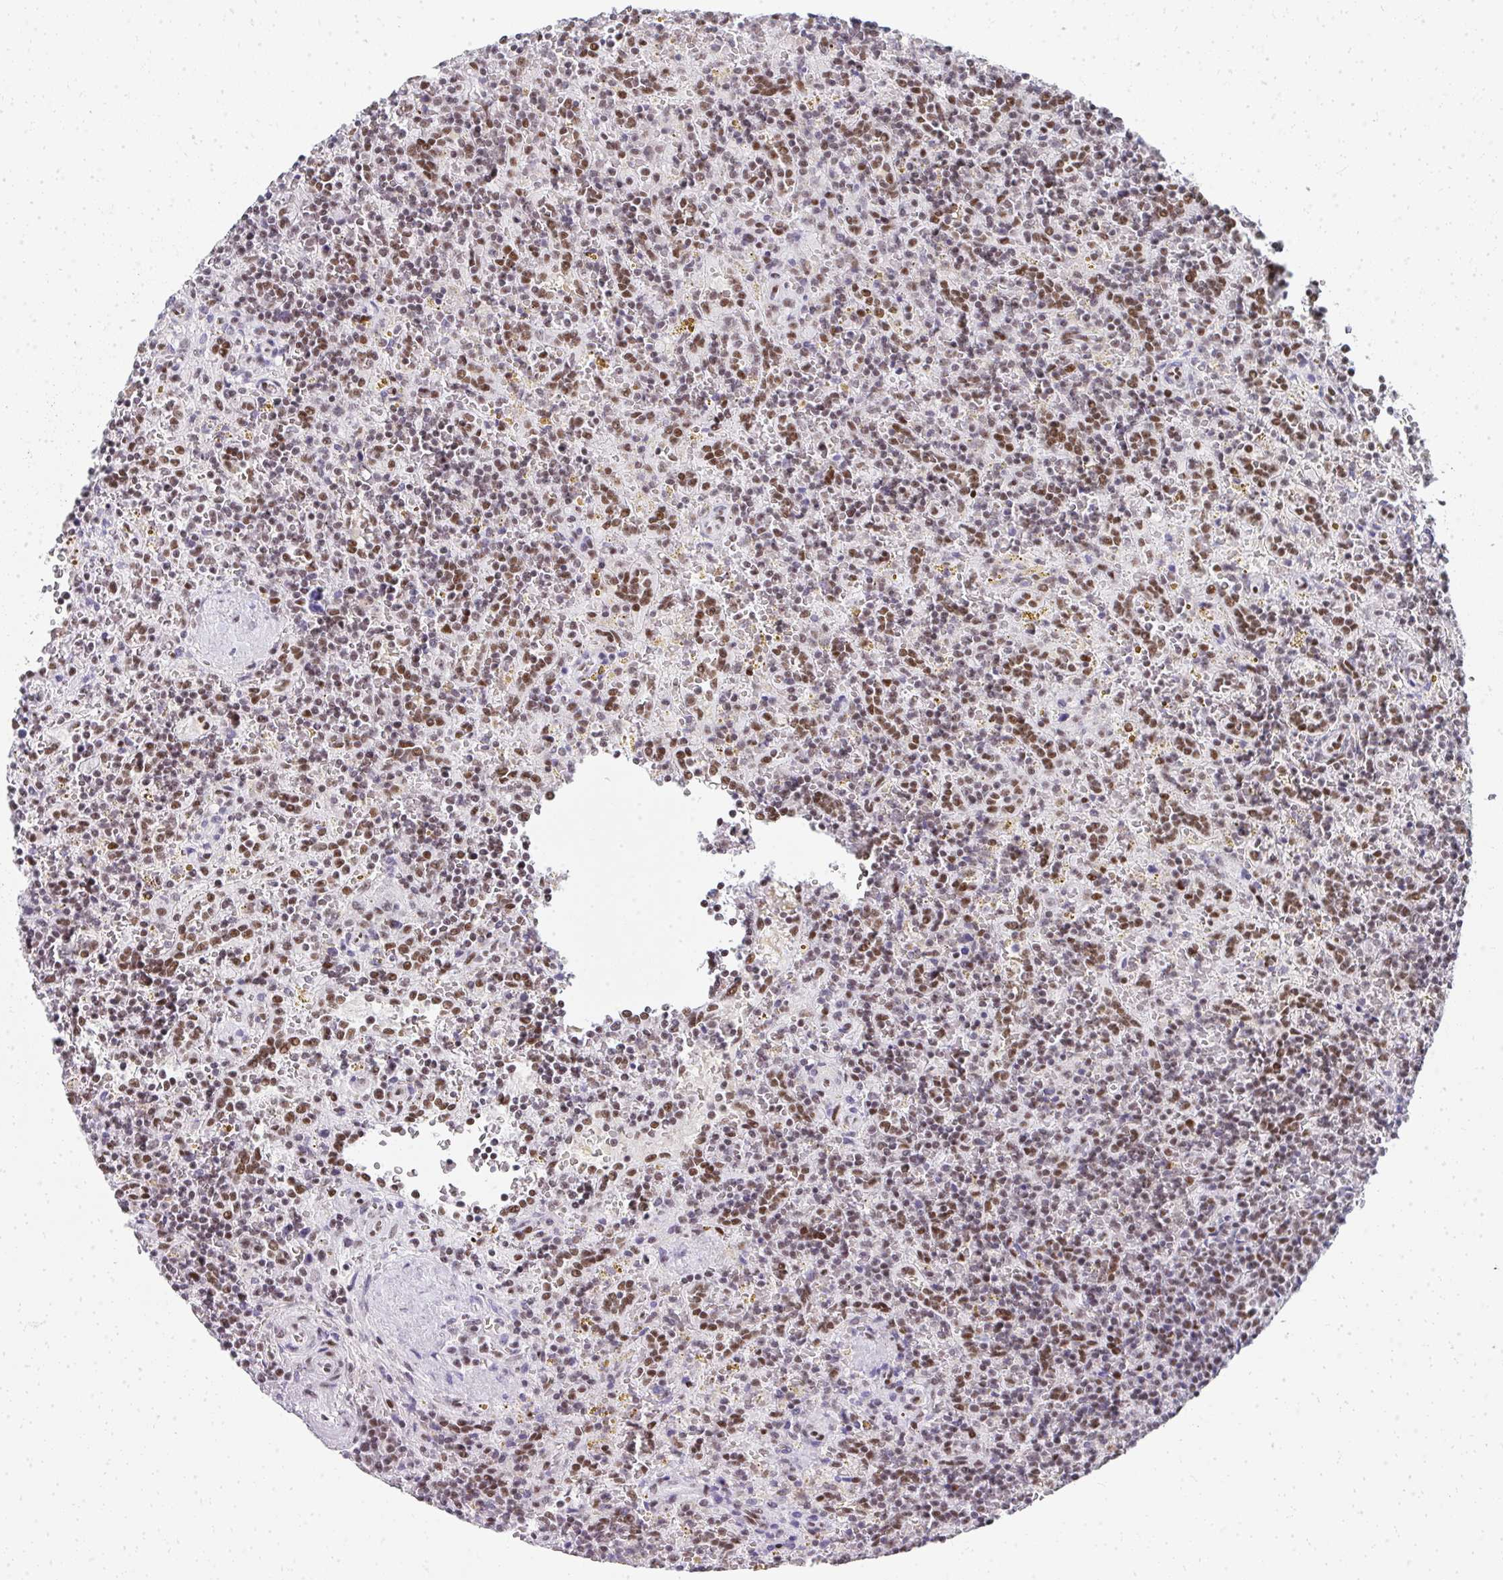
{"staining": {"intensity": "moderate", "quantity": "25%-75%", "location": "nuclear"}, "tissue": "lymphoma", "cell_type": "Tumor cells", "image_type": "cancer", "snomed": [{"axis": "morphology", "description": "Malignant lymphoma, non-Hodgkin's type, Low grade"}, {"axis": "topography", "description": "Spleen"}], "caption": "Protein expression analysis of low-grade malignant lymphoma, non-Hodgkin's type displays moderate nuclear staining in approximately 25%-75% of tumor cells.", "gene": "CREBBP", "patient": {"sex": "male", "age": 67}}